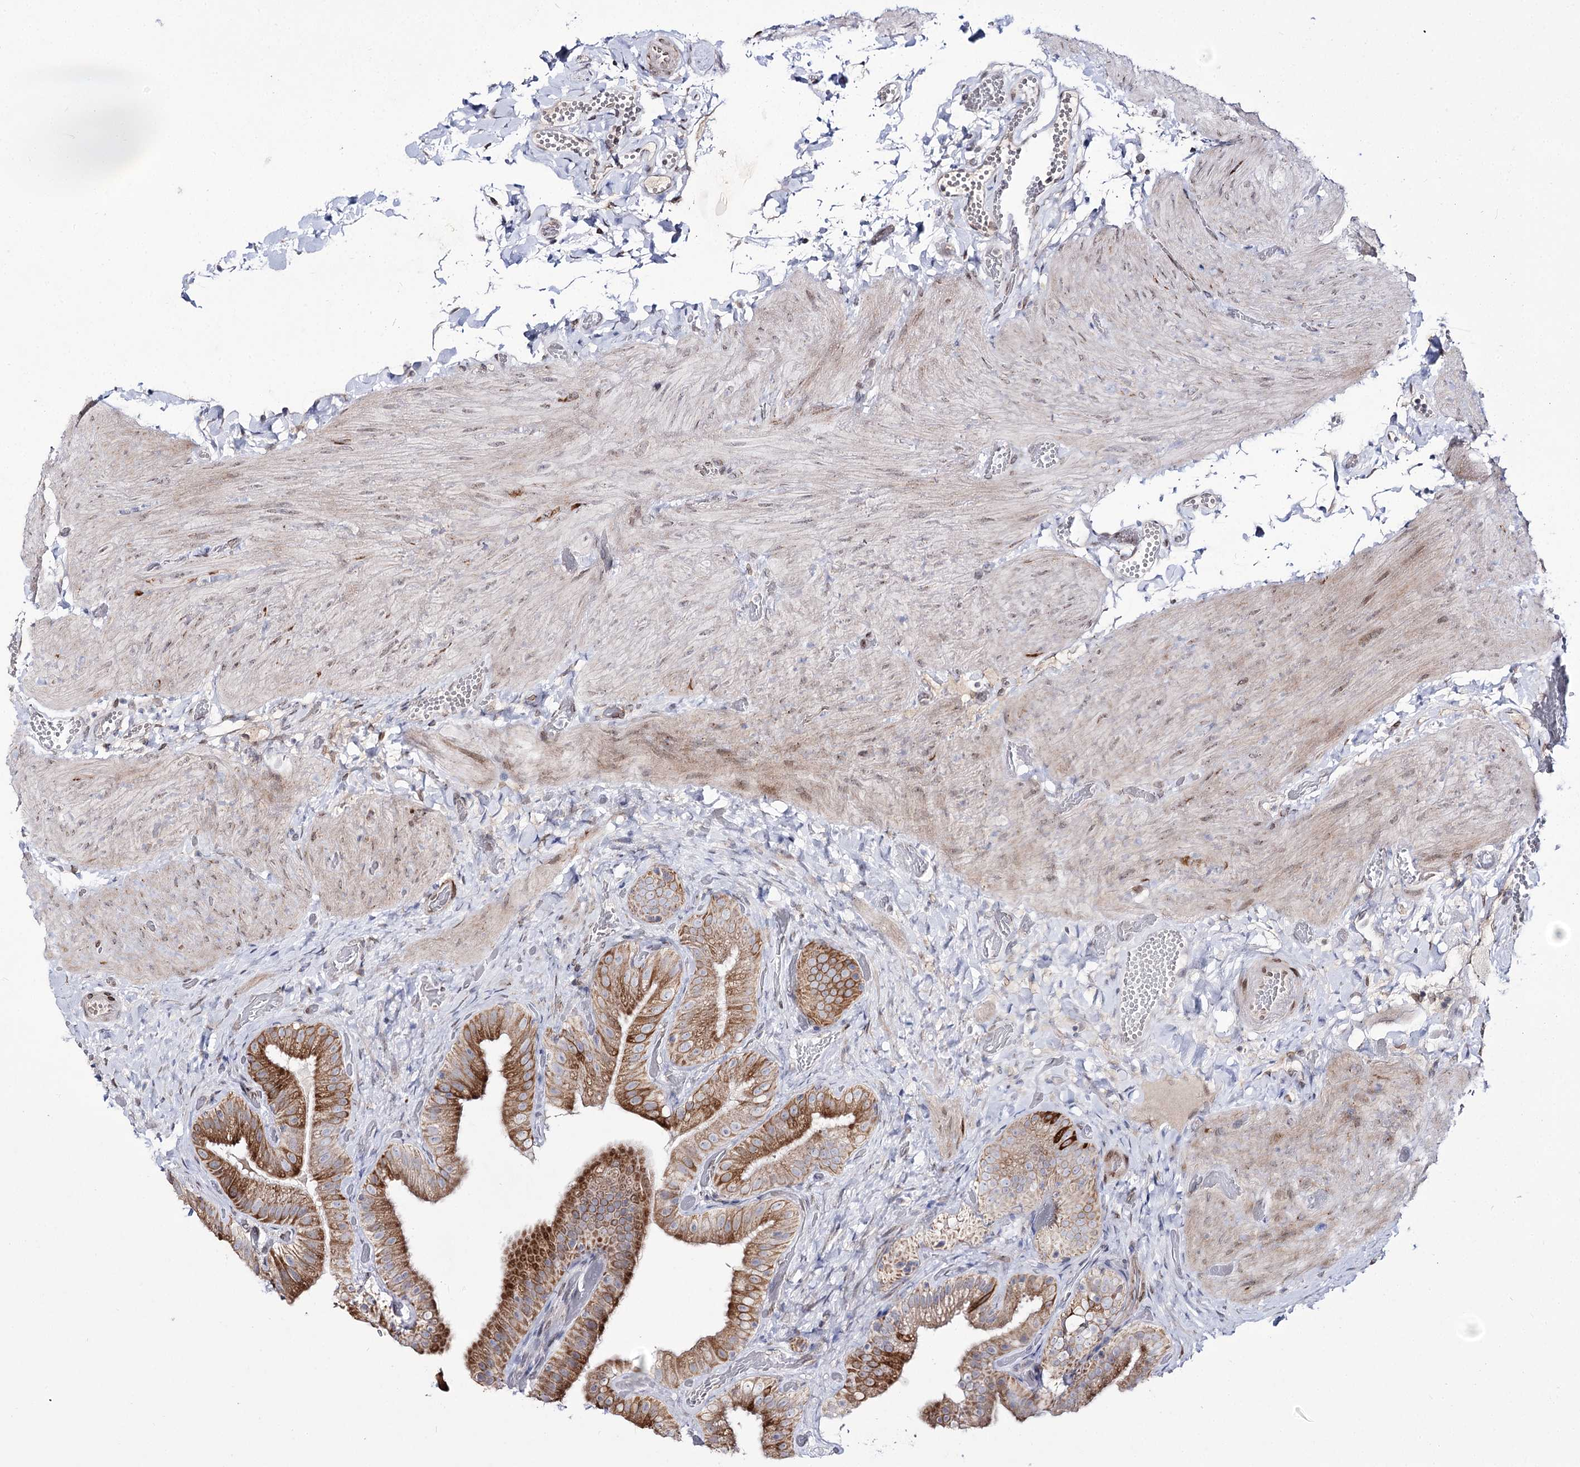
{"staining": {"intensity": "moderate", "quantity": ">75%", "location": "cytoplasmic/membranous"}, "tissue": "gallbladder", "cell_type": "Glandular cells", "image_type": "normal", "snomed": [{"axis": "morphology", "description": "Normal tissue, NOS"}, {"axis": "topography", "description": "Gallbladder"}], "caption": "Protein expression analysis of unremarkable human gallbladder reveals moderate cytoplasmic/membranous positivity in approximately >75% of glandular cells.", "gene": "C11orf80", "patient": {"sex": "female", "age": 64}}